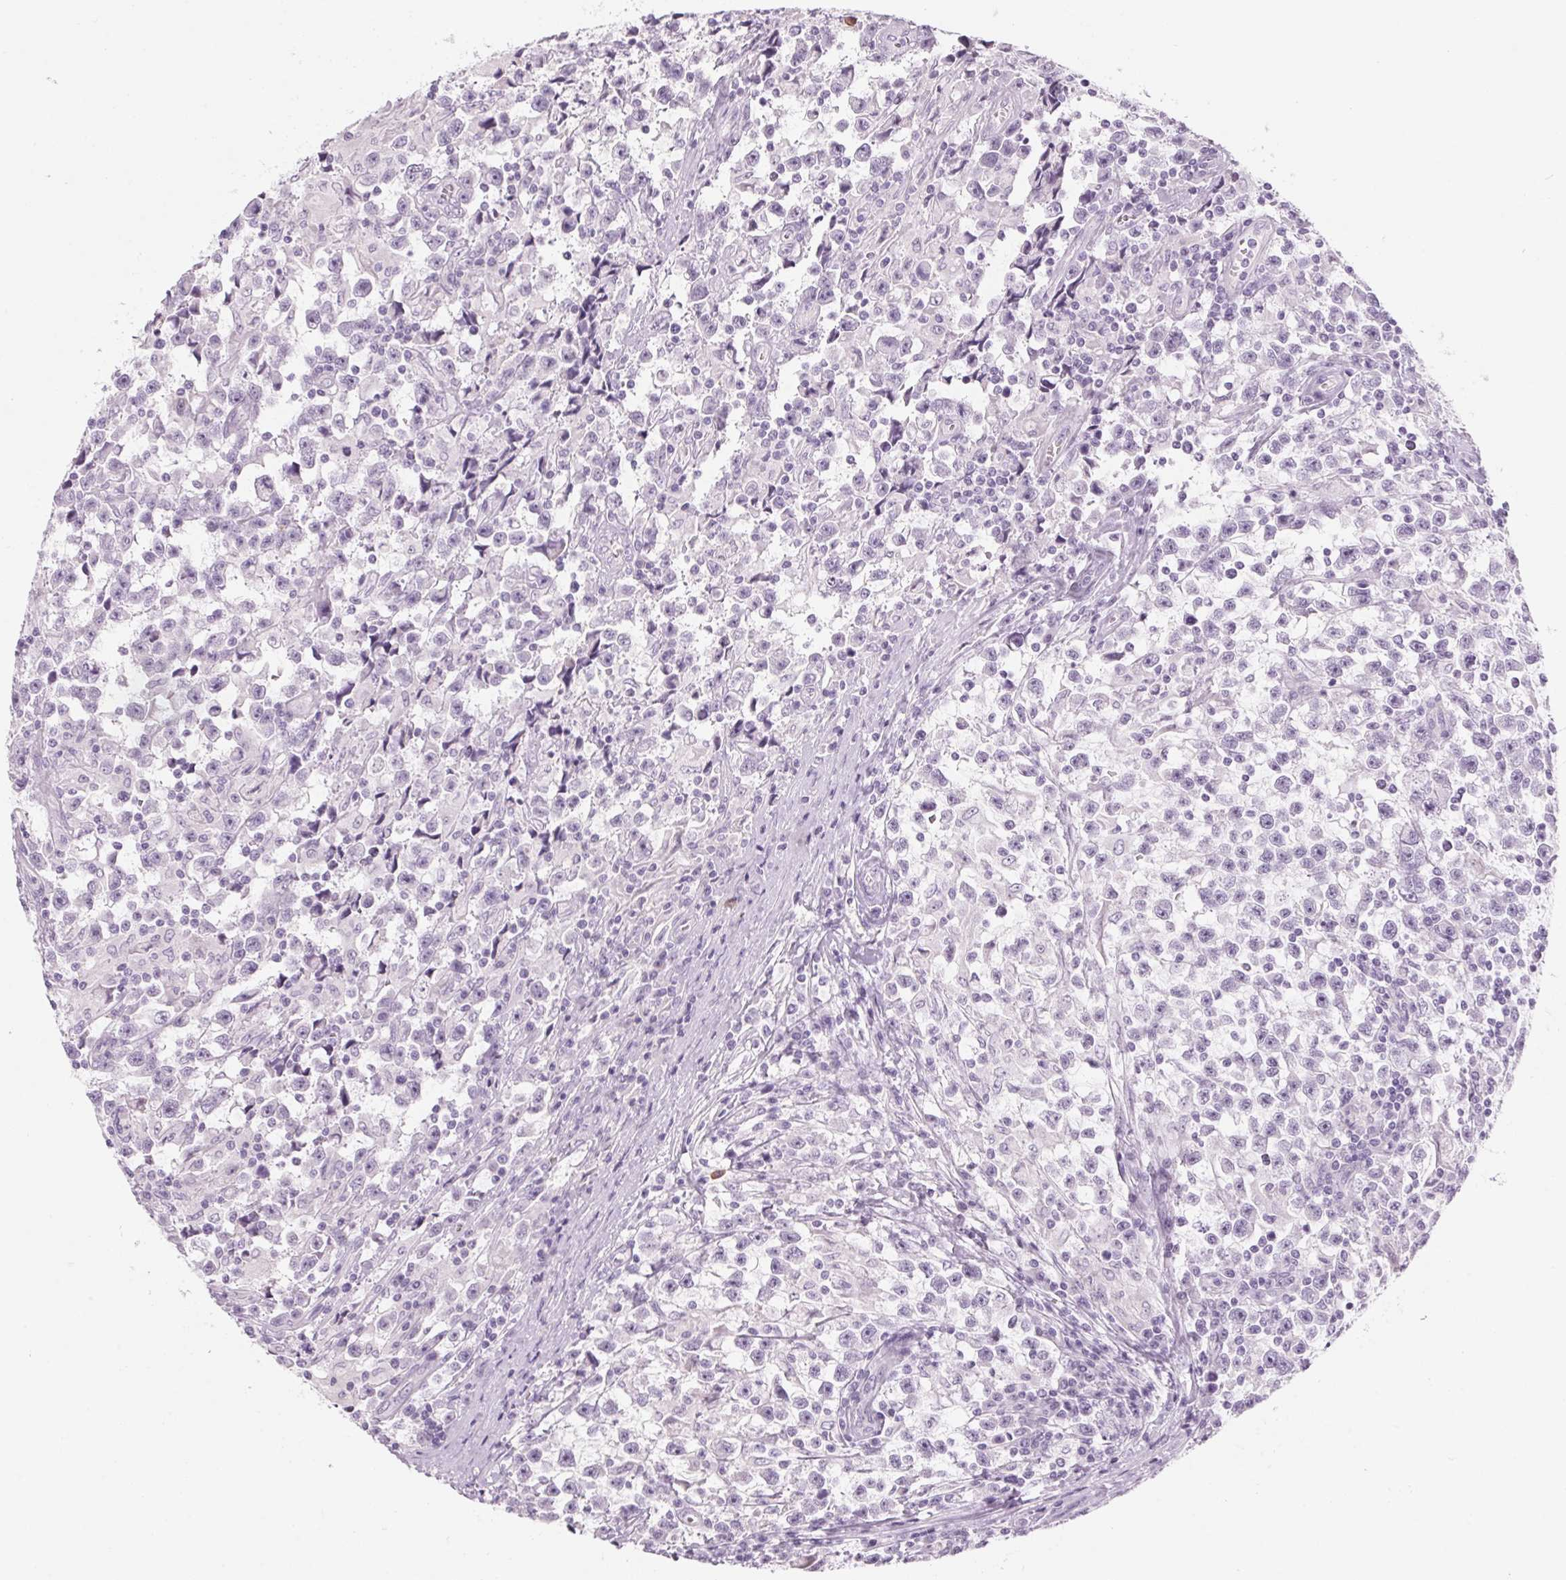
{"staining": {"intensity": "negative", "quantity": "none", "location": "none"}, "tissue": "testis cancer", "cell_type": "Tumor cells", "image_type": "cancer", "snomed": [{"axis": "morphology", "description": "Seminoma, NOS"}, {"axis": "topography", "description": "Testis"}], "caption": "Immunohistochemistry (IHC) image of human seminoma (testis) stained for a protein (brown), which exhibits no staining in tumor cells.", "gene": "RPTN", "patient": {"sex": "male", "age": 31}}